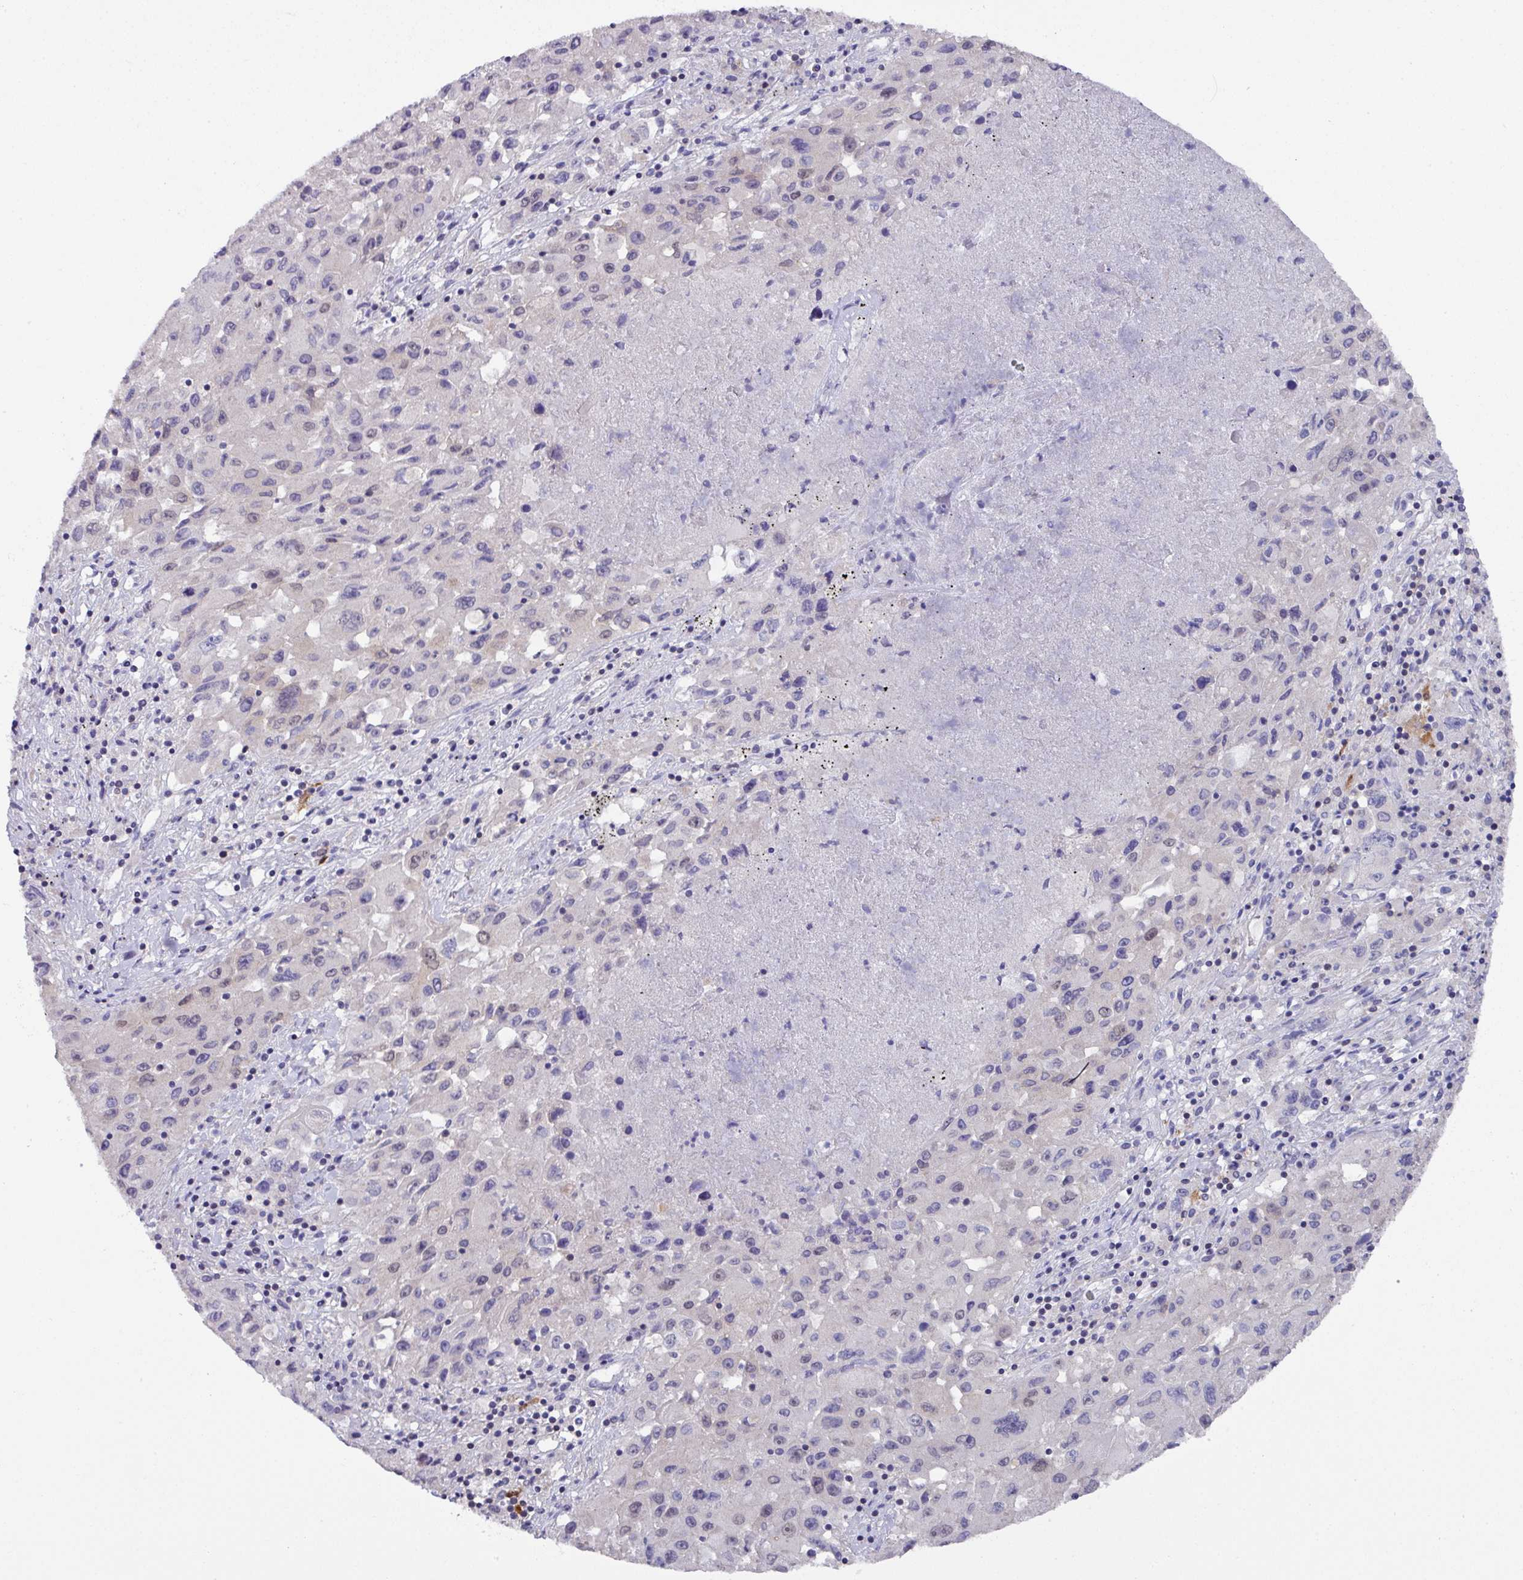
{"staining": {"intensity": "negative", "quantity": "none", "location": "none"}, "tissue": "lung cancer", "cell_type": "Tumor cells", "image_type": "cancer", "snomed": [{"axis": "morphology", "description": "Squamous cell carcinoma, NOS"}, {"axis": "topography", "description": "Lung"}], "caption": "Immunohistochemistry (IHC) histopathology image of squamous cell carcinoma (lung) stained for a protein (brown), which exhibits no staining in tumor cells.", "gene": "DCAF12L2", "patient": {"sex": "male", "age": 63}}